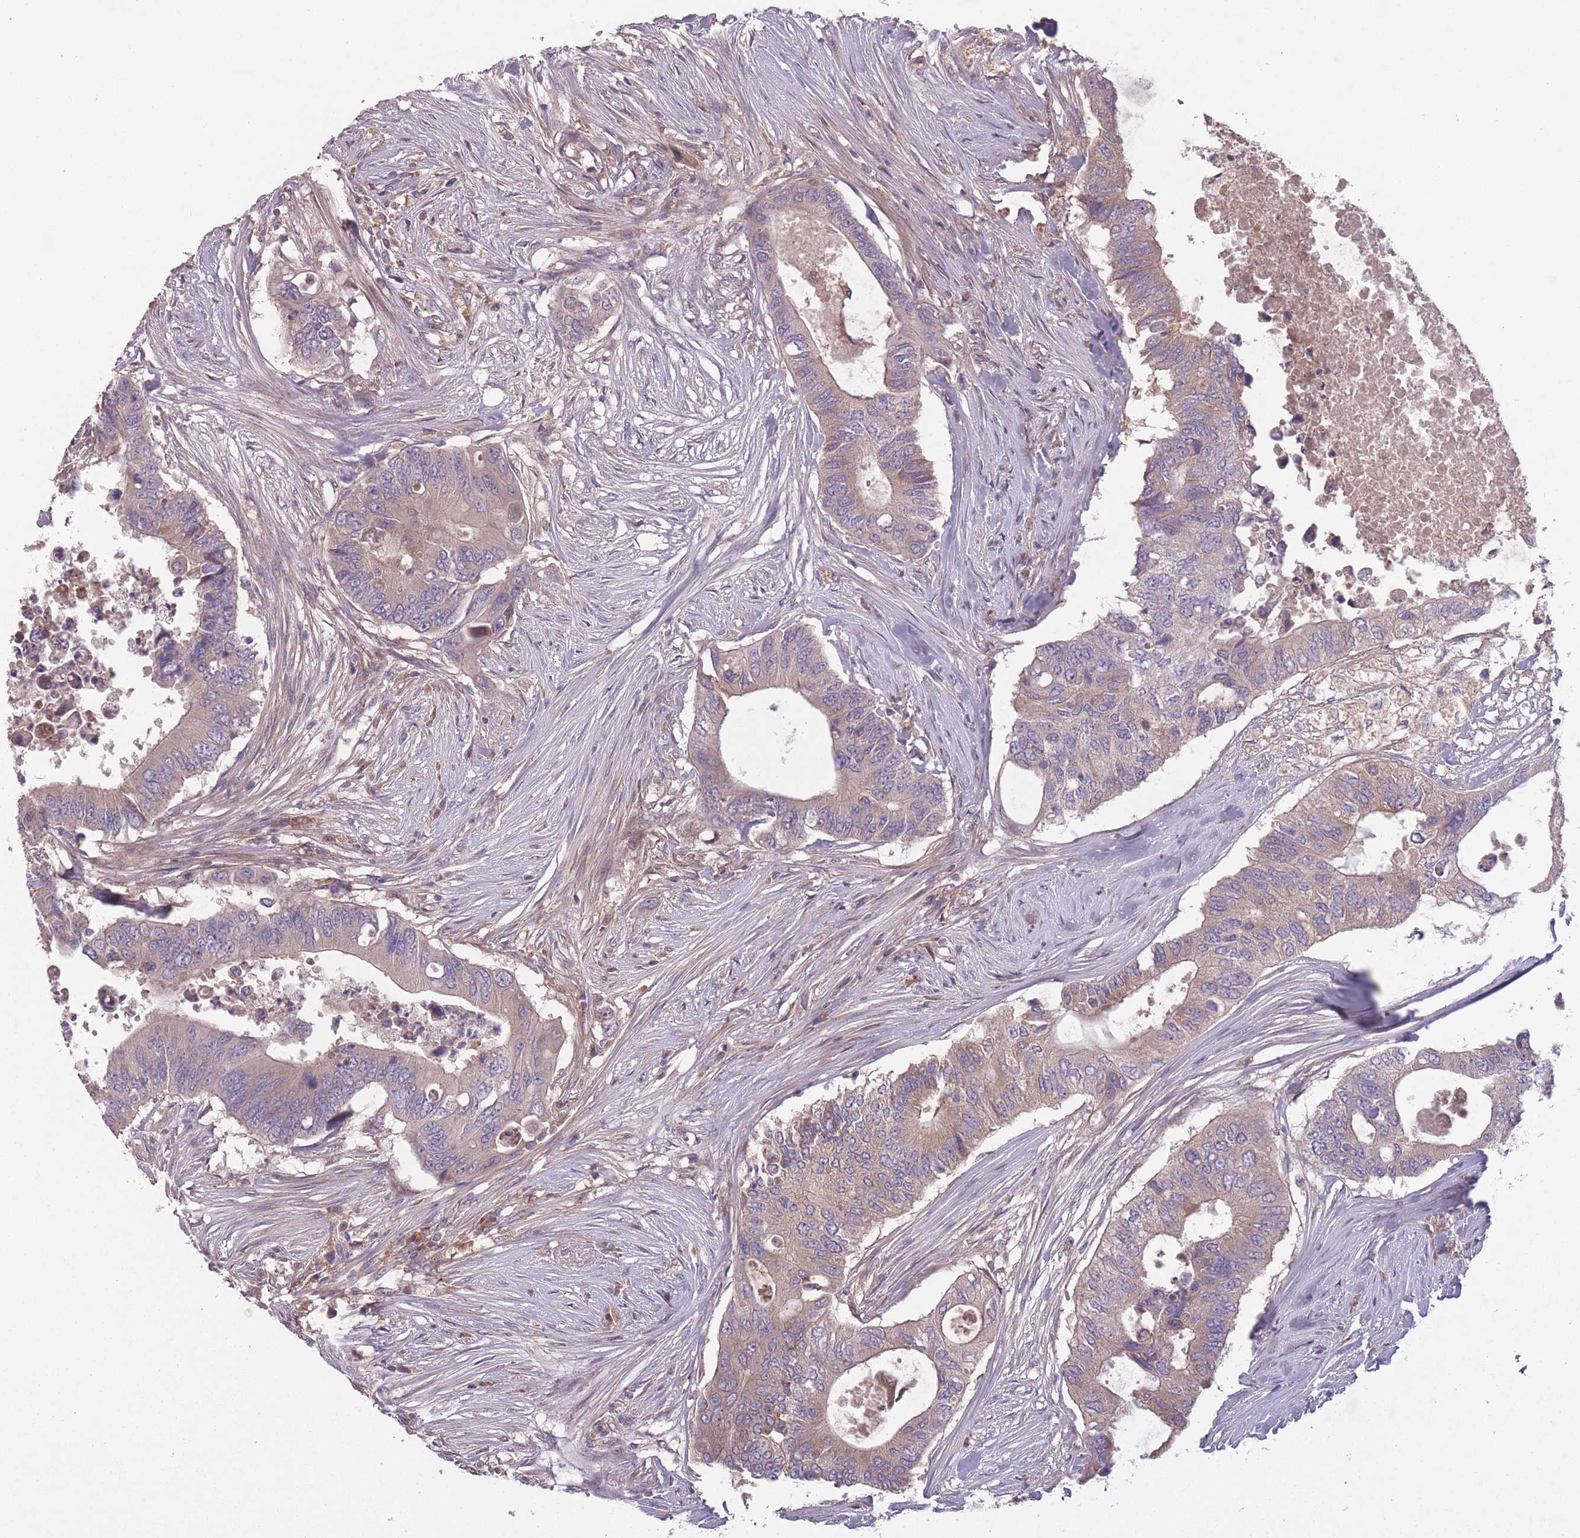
{"staining": {"intensity": "weak", "quantity": "25%-75%", "location": "cytoplasmic/membranous"}, "tissue": "colorectal cancer", "cell_type": "Tumor cells", "image_type": "cancer", "snomed": [{"axis": "morphology", "description": "Adenocarcinoma, NOS"}, {"axis": "topography", "description": "Colon"}], "caption": "Immunohistochemical staining of colorectal cancer (adenocarcinoma) reveals low levels of weak cytoplasmic/membranous positivity in approximately 25%-75% of tumor cells.", "gene": "OR2V2", "patient": {"sex": "male", "age": 71}}